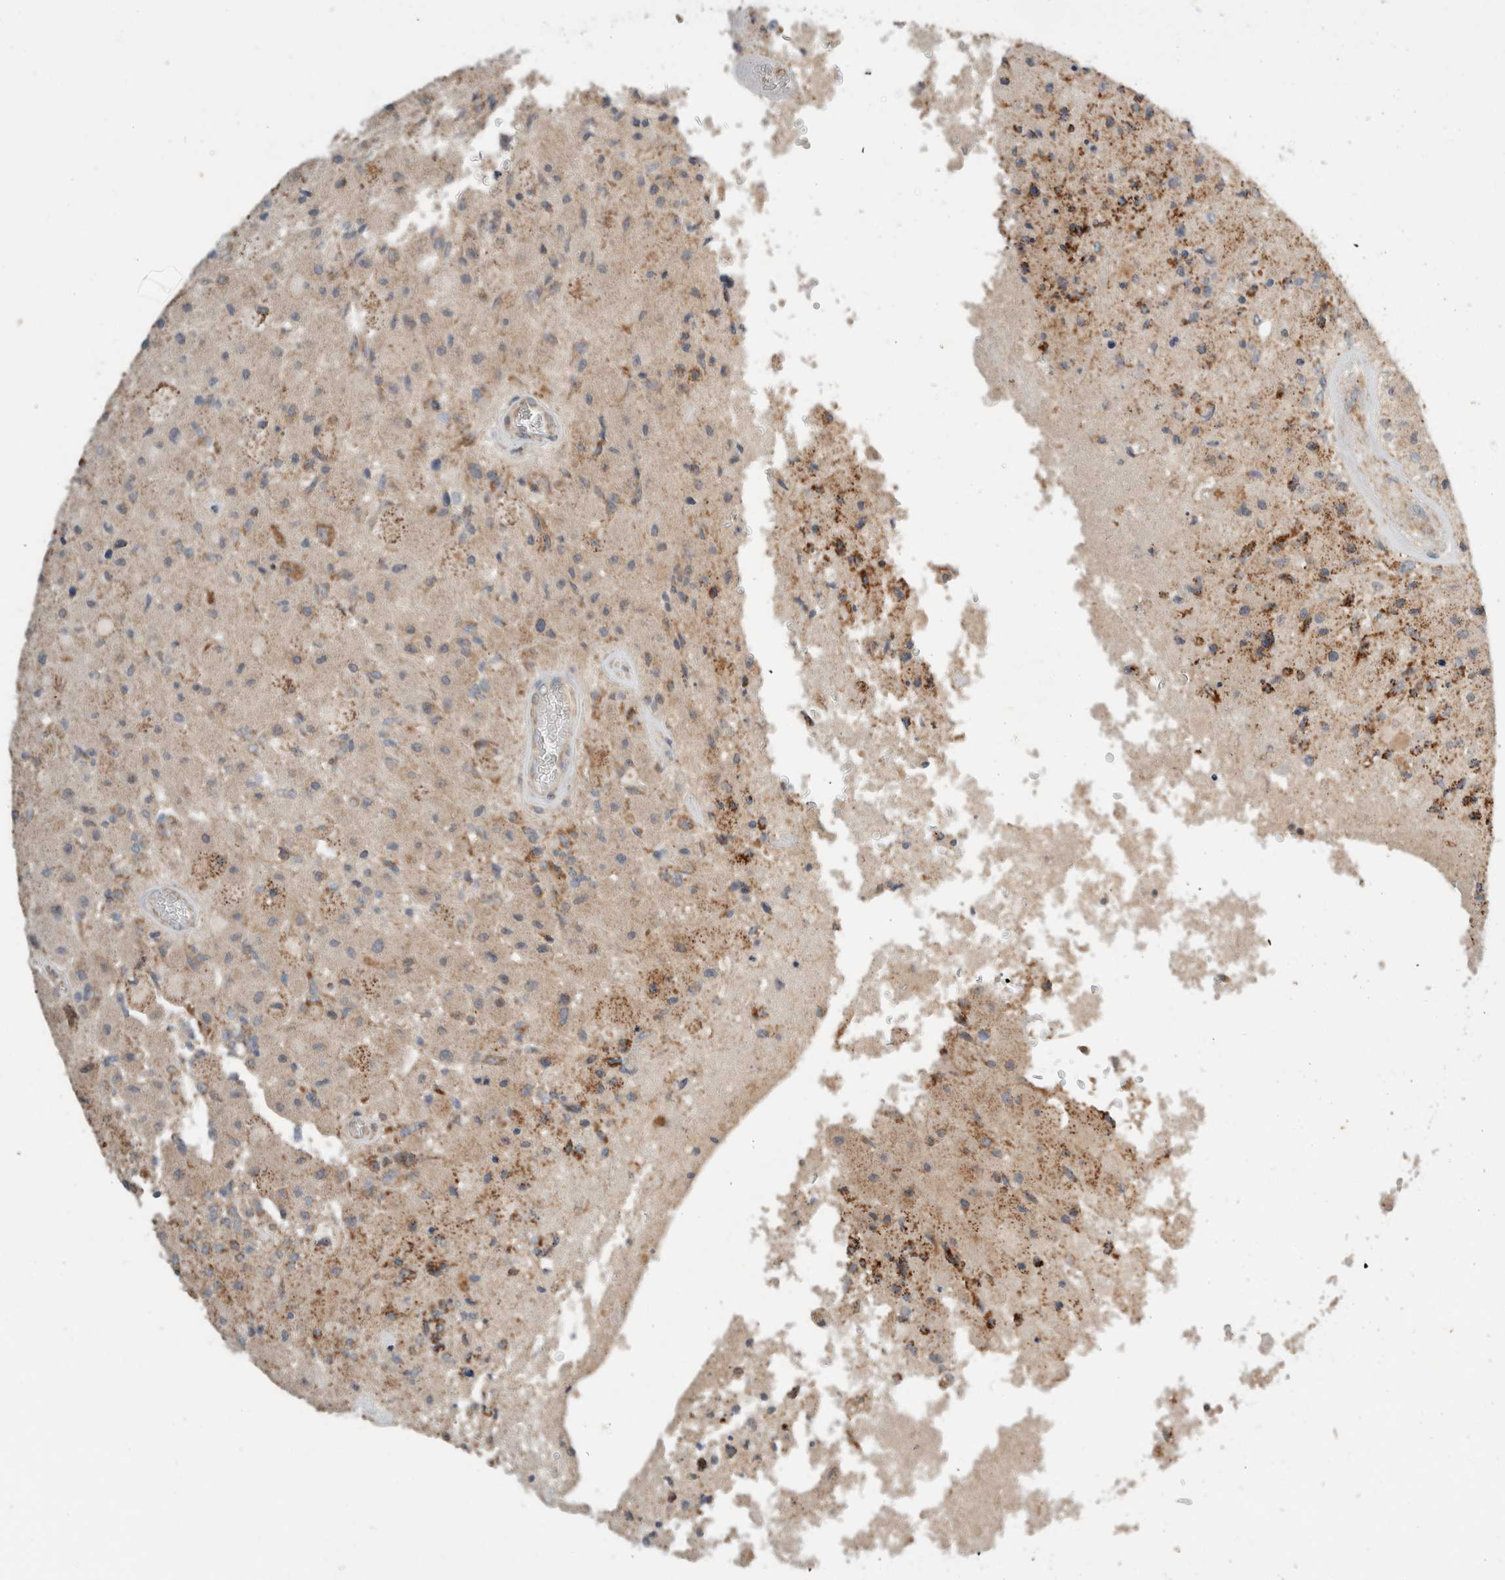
{"staining": {"intensity": "moderate", "quantity": "<25%", "location": "cytoplasmic/membranous"}, "tissue": "glioma", "cell_type": "Tumor cells", "image_type": "cancer", "snomed": [{"axis": "morphology", "description": "Normal tissue, NOS"}, {"axis": "morphology", "description": "Glioma, malignant, High grade"}, {"axis": "topography", "description": "Cerebral cortex"}], "caption": "Immunohistochemical staining of human glioma exhibits low levels of moderate cytoplasmic/membranous staining in approximately <25% of tumor cells.", "gene": "AMPD1", "patient": {"sex": "male", "age": 77}}